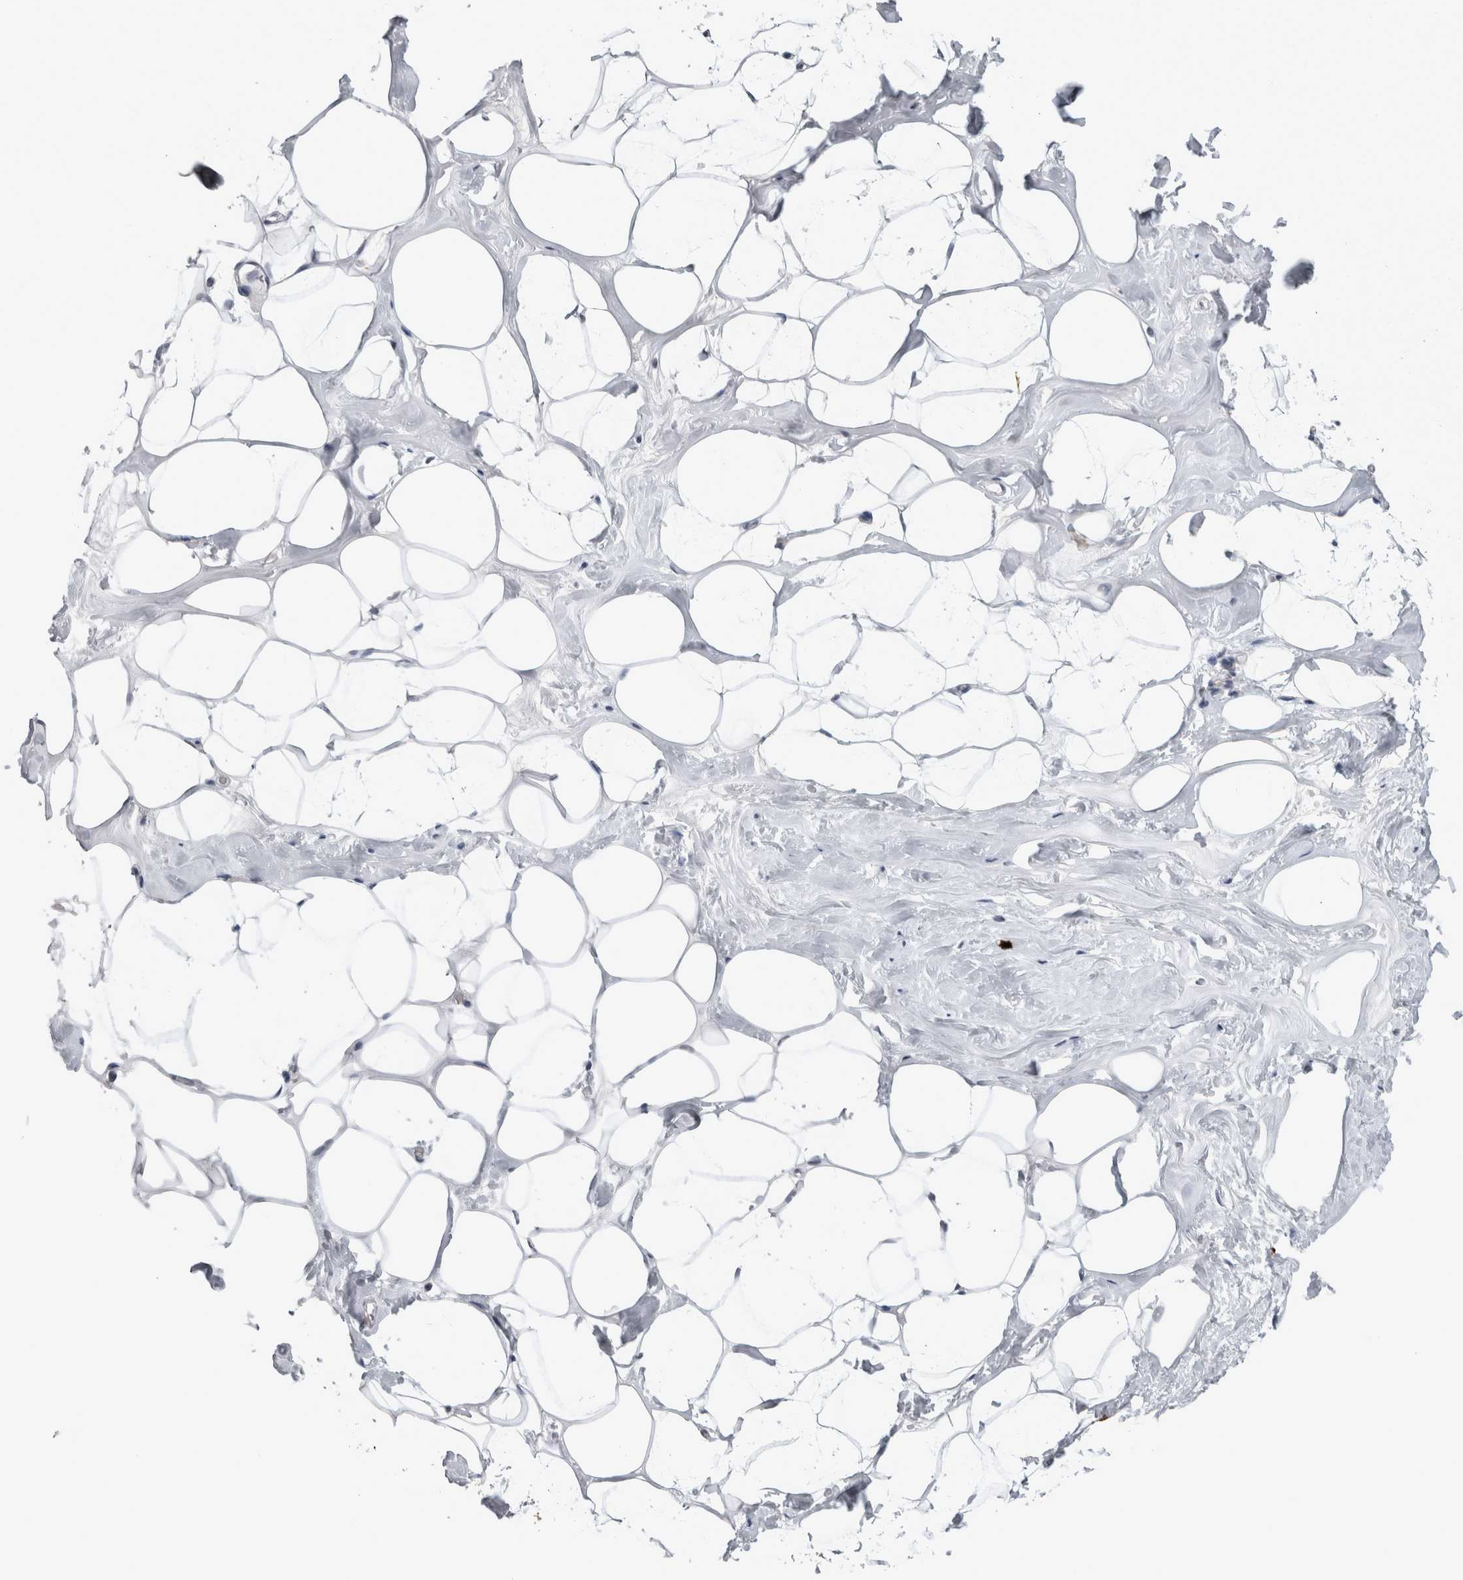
{"staining": {"intensity": "negative", "quantity": "none", "location": "none"}, "tissue": "adipose tissue", "cell_type": "Adipocytes", "image_type": "normal", "snomed": [{"axis": "morphology", "description": "Normal tissue, NOS"}, {"axis": "morphology", "description": "Fibrosis, NOS"}, {"axis": "topography", "description": "Breast"}, {"axis": "topography", "description": "Adipose tissue"}], "caption": "Adipose tissue stained for a protein using immunohistochemistry demonstrates no expression adipocytes.", "gene": "PEBP4", "patient": {"sex": "female", "age": 39}}